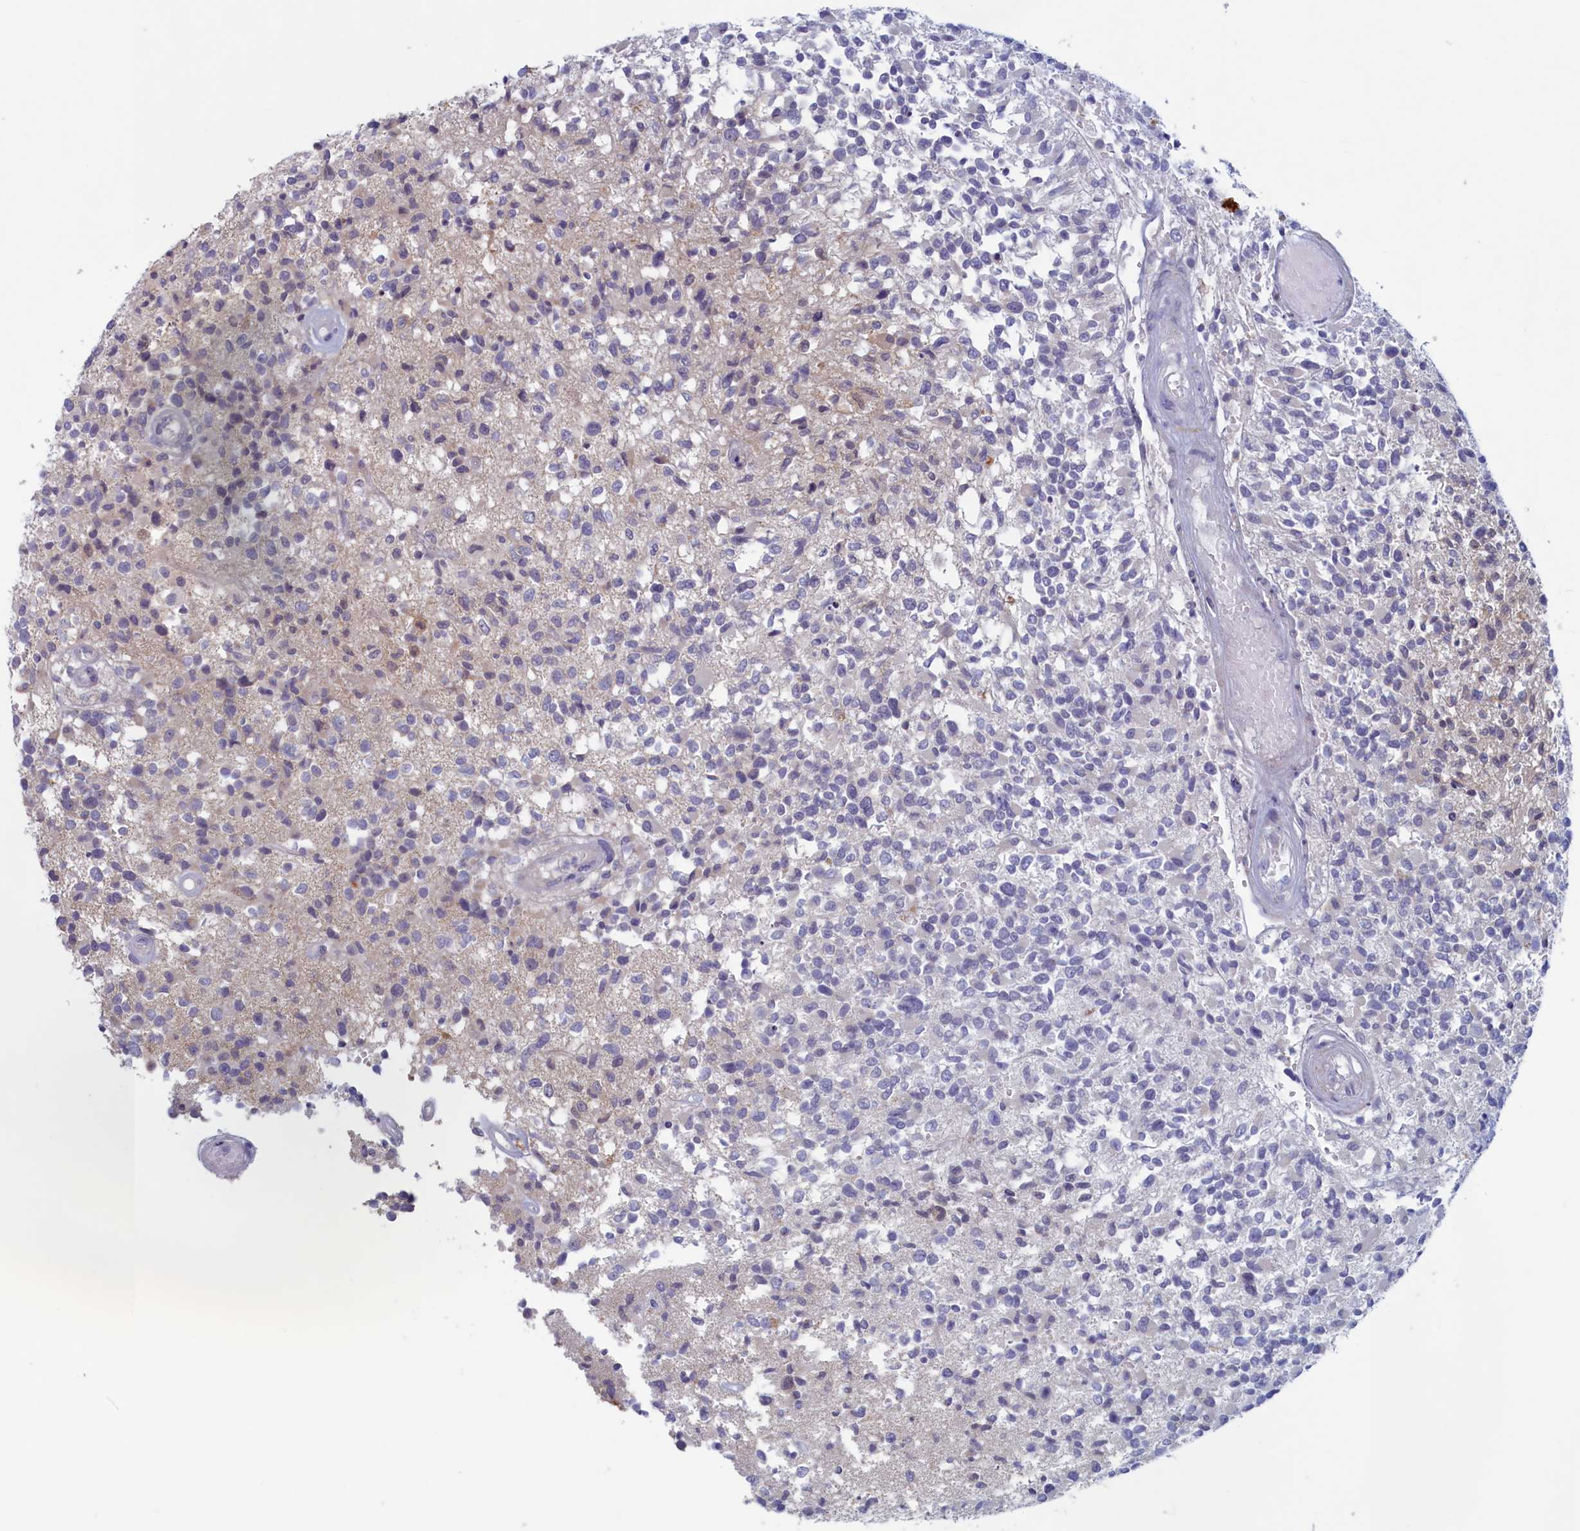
{"staining": {"intensity": "negative", "quantity": "none", "location": "none"}, "tissue": "glioma", "cell_type": "Tumor cells", "image_type": "cancer", "snomed": [{"axis": "morphology", "description": "Glioma, malignant, High grade"}, {"axis": "morphology", "description": "Glioblastoma, NOS"}, {"axis": "topography", "description": "Brain"}], "caption": "Immunohistochemistry image of human glioma stained for a protein (brown), which displays no positivity in tumor cells.", "gene": "WDR76", "patient": {"sex": "male", "age": 60}}